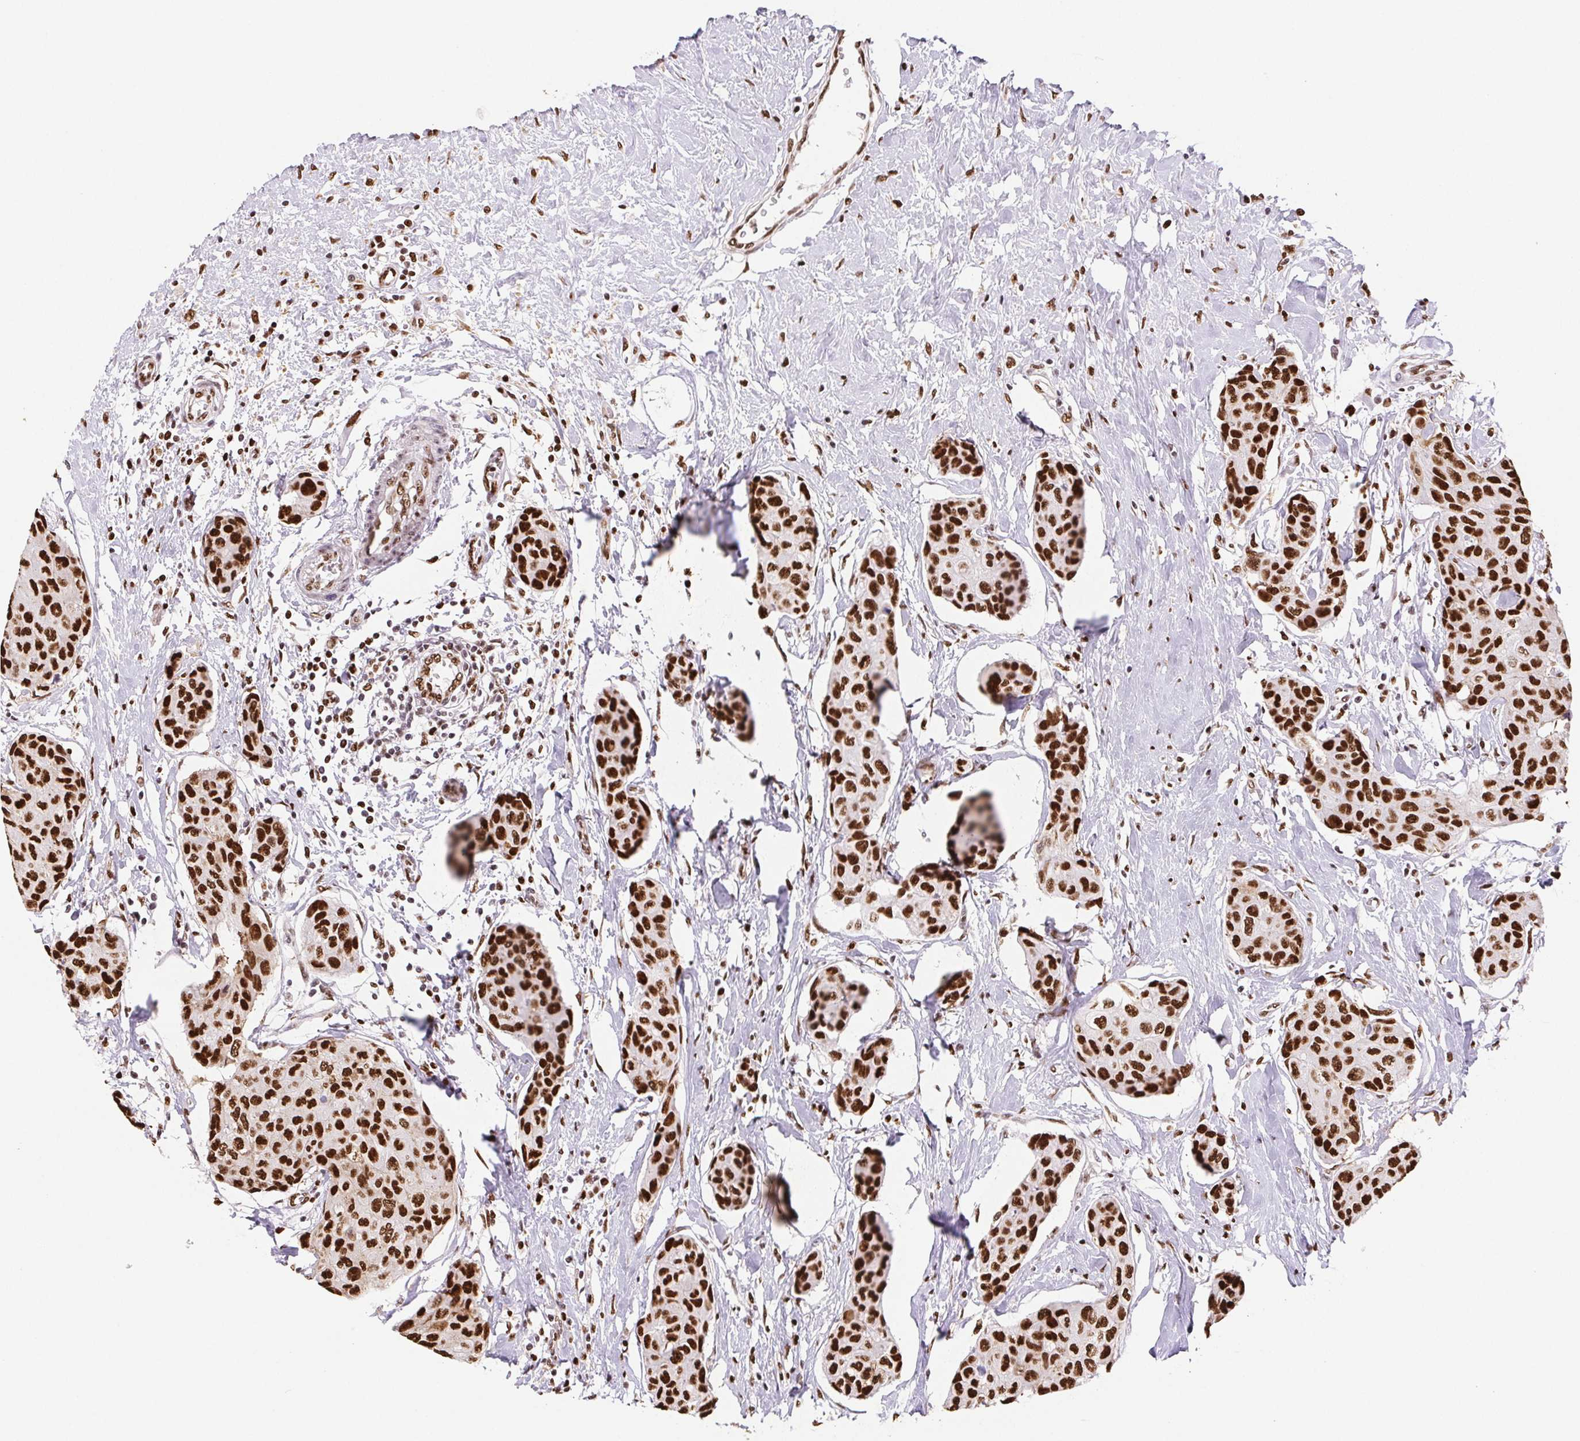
{"staining": {"intensity": "strong", "quantity": ">75%", "location": "nuclear"}, "tissue": "breast cancer", "cell_type": "Tumor cells", "image_type": "cancer", "snomed": [{"axis": "morphology", "description": "Duct carcinoma"}, {"axis": "topography", "description": "Breast"}], "caption": "High-magnification brightfield microscopy of breast infiltrating ductal carcinoma stained with DAB (3,3'-diaminobenzidine) (brown) and counterstained with hematoxylin (blue). tumor cells exhibit strong nuclear staining is seen in about>75% of cells.", "gene": "SET", "patient": {"sex": "female", "age": 80}}